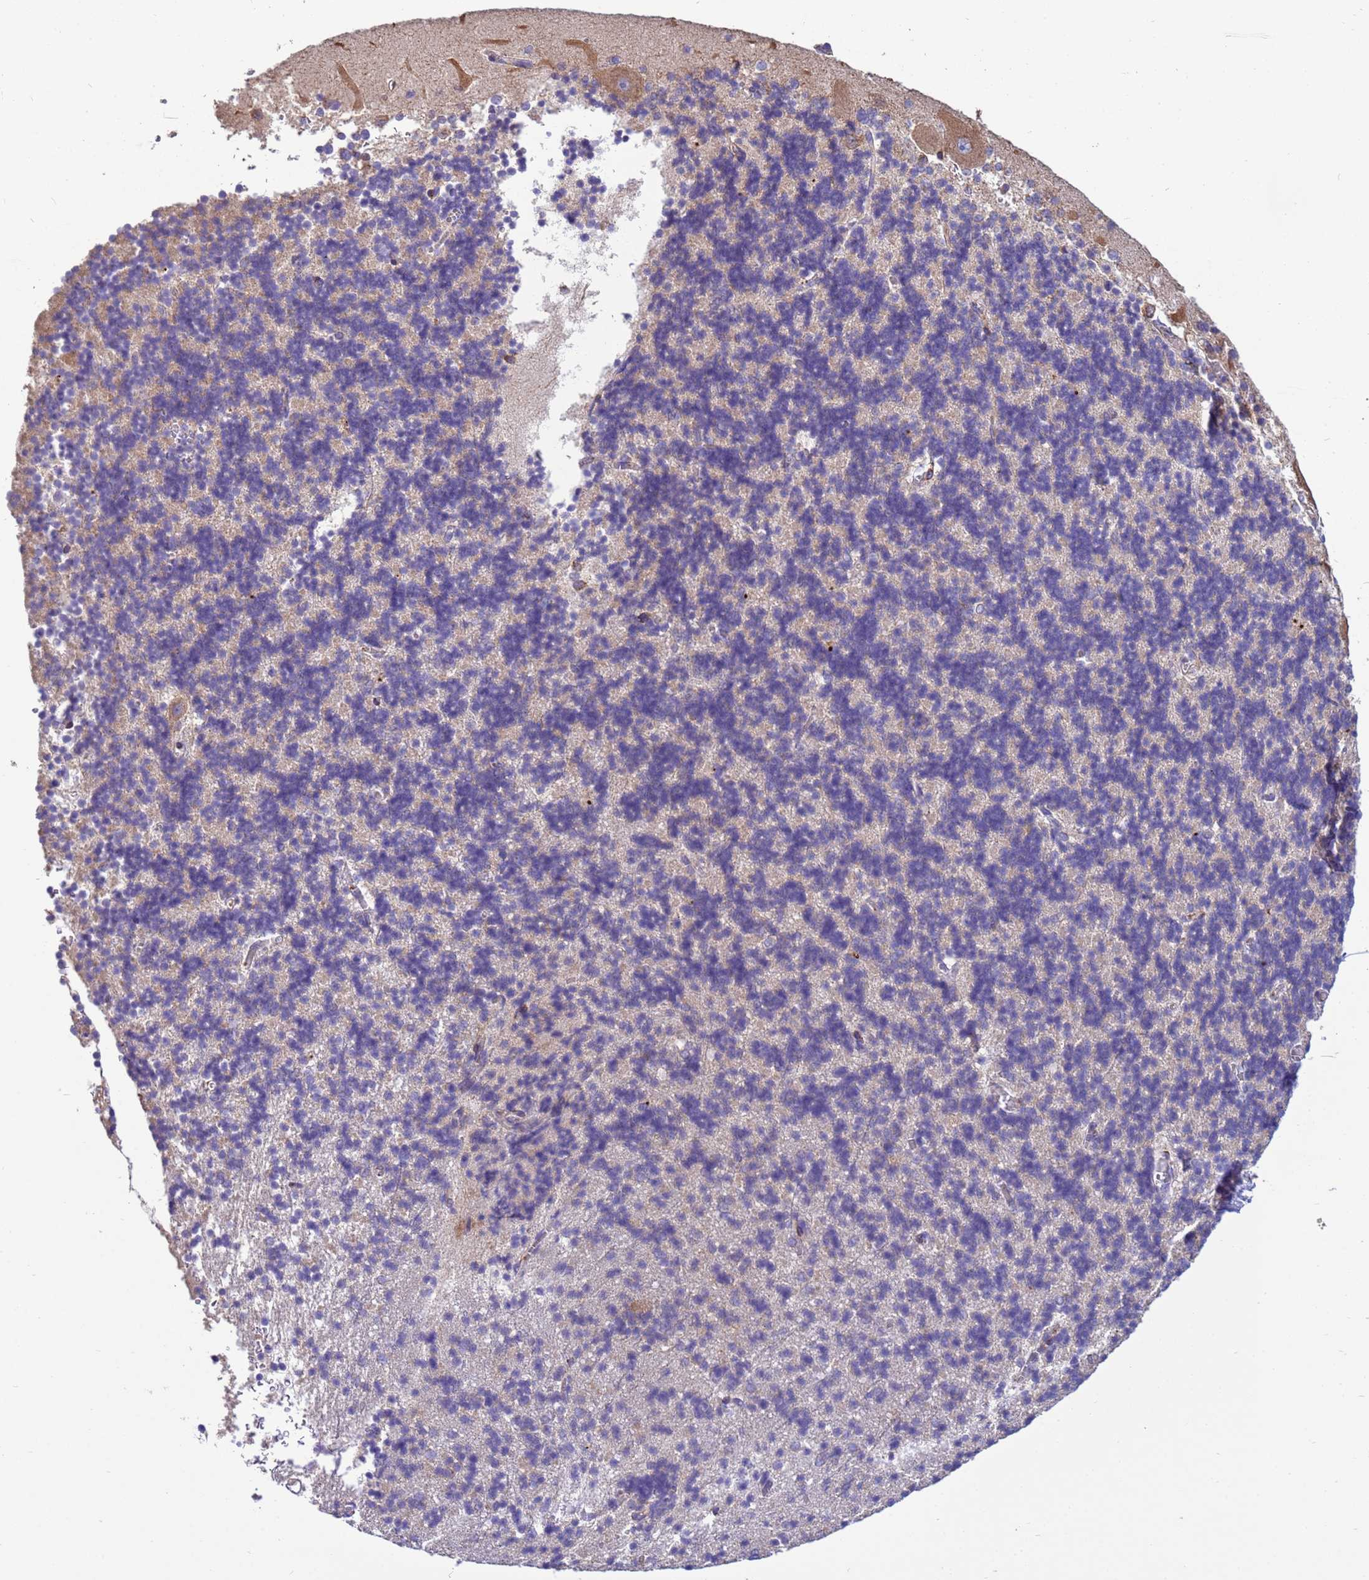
{"staining": {"intensity": "negative", "quantity": "none", "location": "none"}, "tissue": "cerebellum", "cell_type": "Cells in granular layer", "image_type": "normal", "snomed": [{"axis": "morphology", "description": "Normal tissue, NOS"}, {"axis": "topography", "description": "Cerebellum"}], "caption": "Immunohistochemistry (IHC) photomicrograph of unremarkable human cerebellum stained for a protein (brown), which exhibits no expression in cells in granular layer.", "gene": "THAP5", "patient": {"sex": "male", "age": 37}}